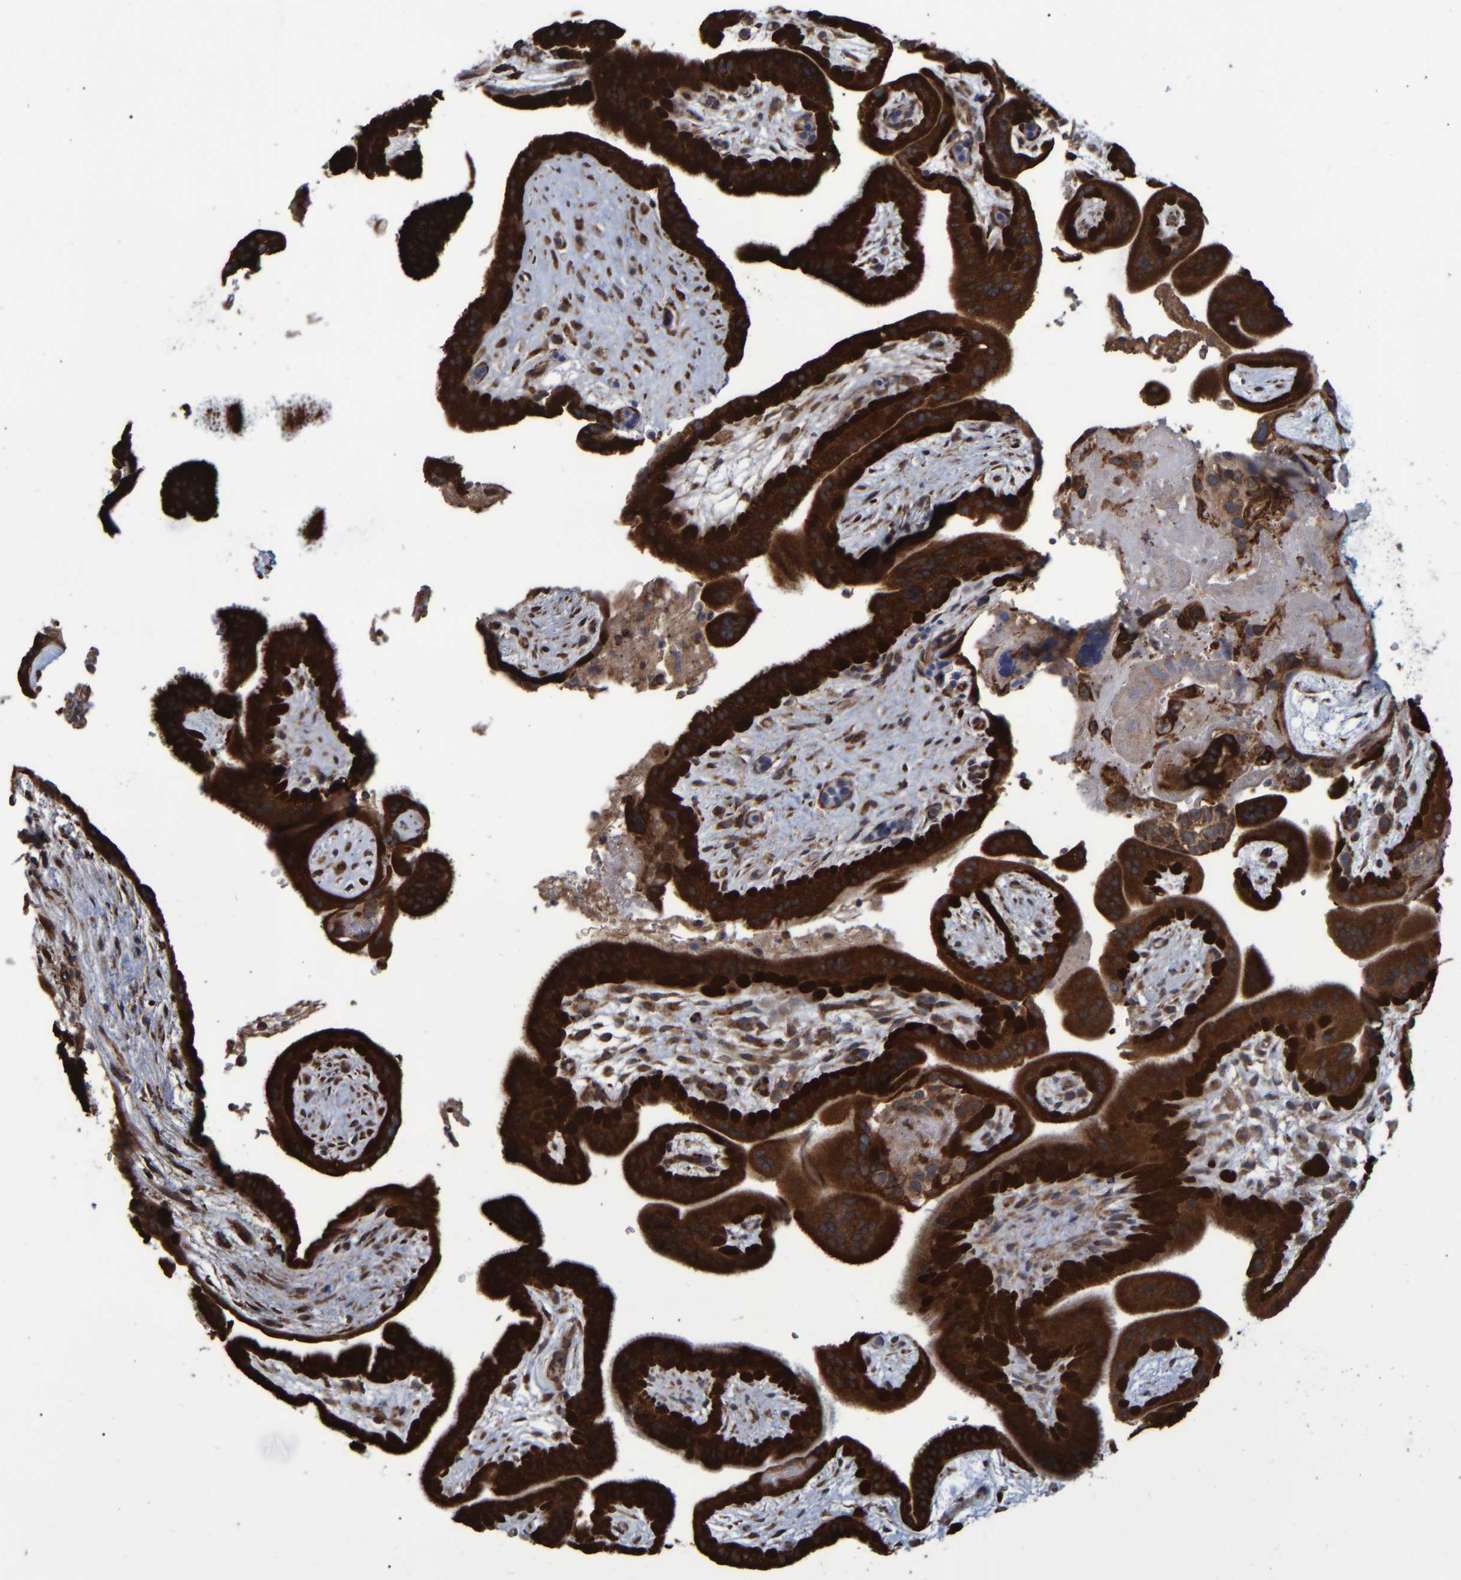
{"staining": {"intensity": "strong", "quantity": ">75%", "location": "cytoplasmic/membranous"}, "tissue": "placenta", "cell_type": "Decidual cells", "image_type": "normal", "snomed": [{"axis": "morphology", "description": "Normal tissue, NOS"}, {"axis": "topography", "description": "Placenta"}], "caption": "Benign placenta reveals strong cytoplasmic/membranous positivity in approximately >75% of decidual cells, visualized by immunohistochemistry.", "gene": "SPAG5", "patient": {"sex": "female", "age": 35}}